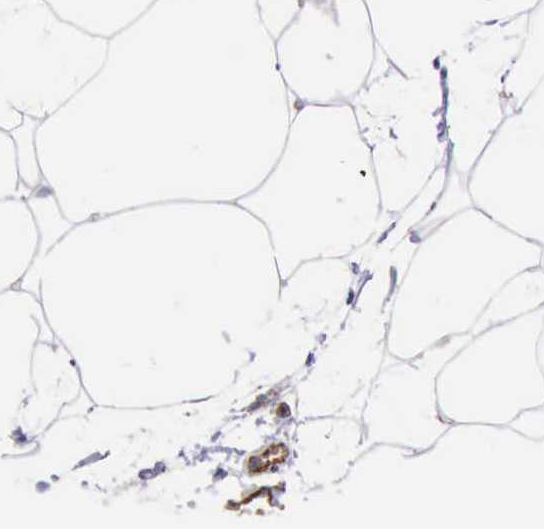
{"staining": {"intensity": "negative", "quantity": "none", "location": "none"}, "tissue": "adipose tissue", "cell_type": "Adipocytes", "image_type": "normal", "snomed": [{"axis": "morphology", "description": "Normal tissue, NOS"}, {"axis": "morphology", "description": "Duct carcinoma"}, {"axis": "topography", "description": "Breast"}, {"axis": "topography", "description": "Adipose tissue"}], "caption": "This photomicrograph is of normal adipose tissue stained with immunohistochemistry (IHC) to label a protein in brown with the nuclei are counter-stained blue. There is no expression in adipocytes. Nuclei are stained in blue.", "gene": "FLNA", "patient": {"sex": "female", "age": 37}}